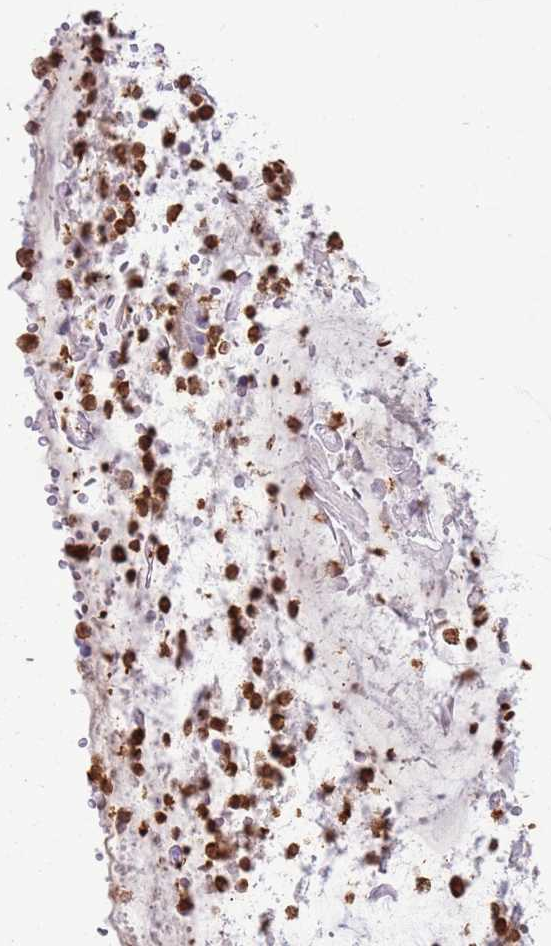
{"staining": {"intensity": "negative", "quantity": "none", "location": "none"}, "tissue": "adipose tissue", "cell_type": "Adipocytes", "image_type": "normal", "snomed": [{"axis": "morphology", "description": "Normal tissue, NOS"}, {"axis": "topography", "description": "Lymph node"}, {"axis": "topography", "description": "Cartilage tissue"}, {"axis": "topography", "description": "Bronchus"}], "caption": "A photomicrograph of adipose tissue stained for a protein shows no brown staining in adipocytes. (IHC, brightfield microscopy, high magnification).", "gene": "IRF5", "patient": {"sex": "male", "age": 63}}